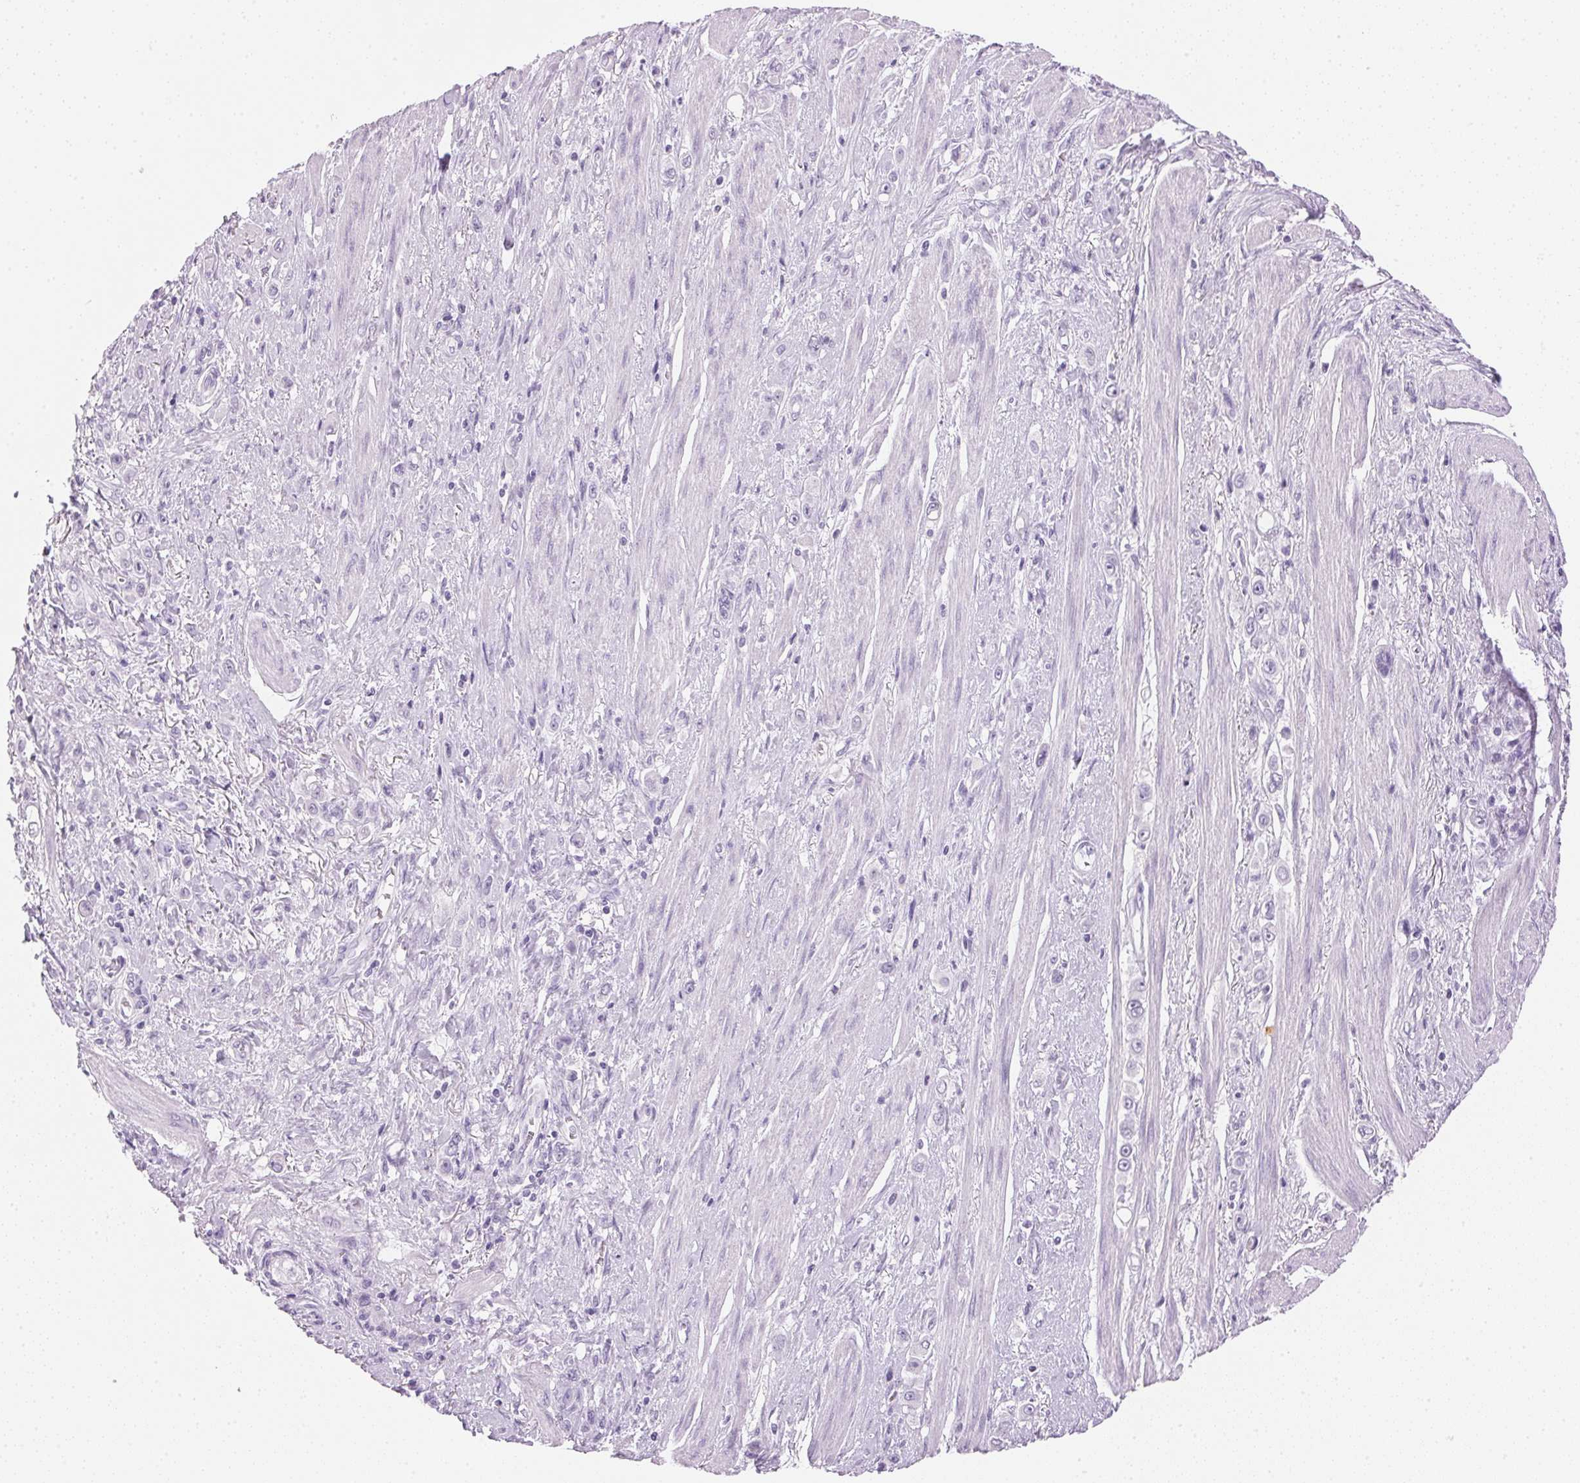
{"staining": {"intensity": "negative", "quantity": "none", "location": "none"}, "tissue": "stomach cancer", "cell_type": "Tumor cells", "image_type": "cancer", "snomed": [{"axis": "morphology", "description": "Adenocarcinoma, NOS"}, {"axis": "topography", "description": "Stomach, upper"}], "caption": "Micrograph shows no protein expression in tumor cells of stomach adenocarcinoma tissue.", "gene": "IGFBP1", "patient": {"sex": "male", "age": 75}}